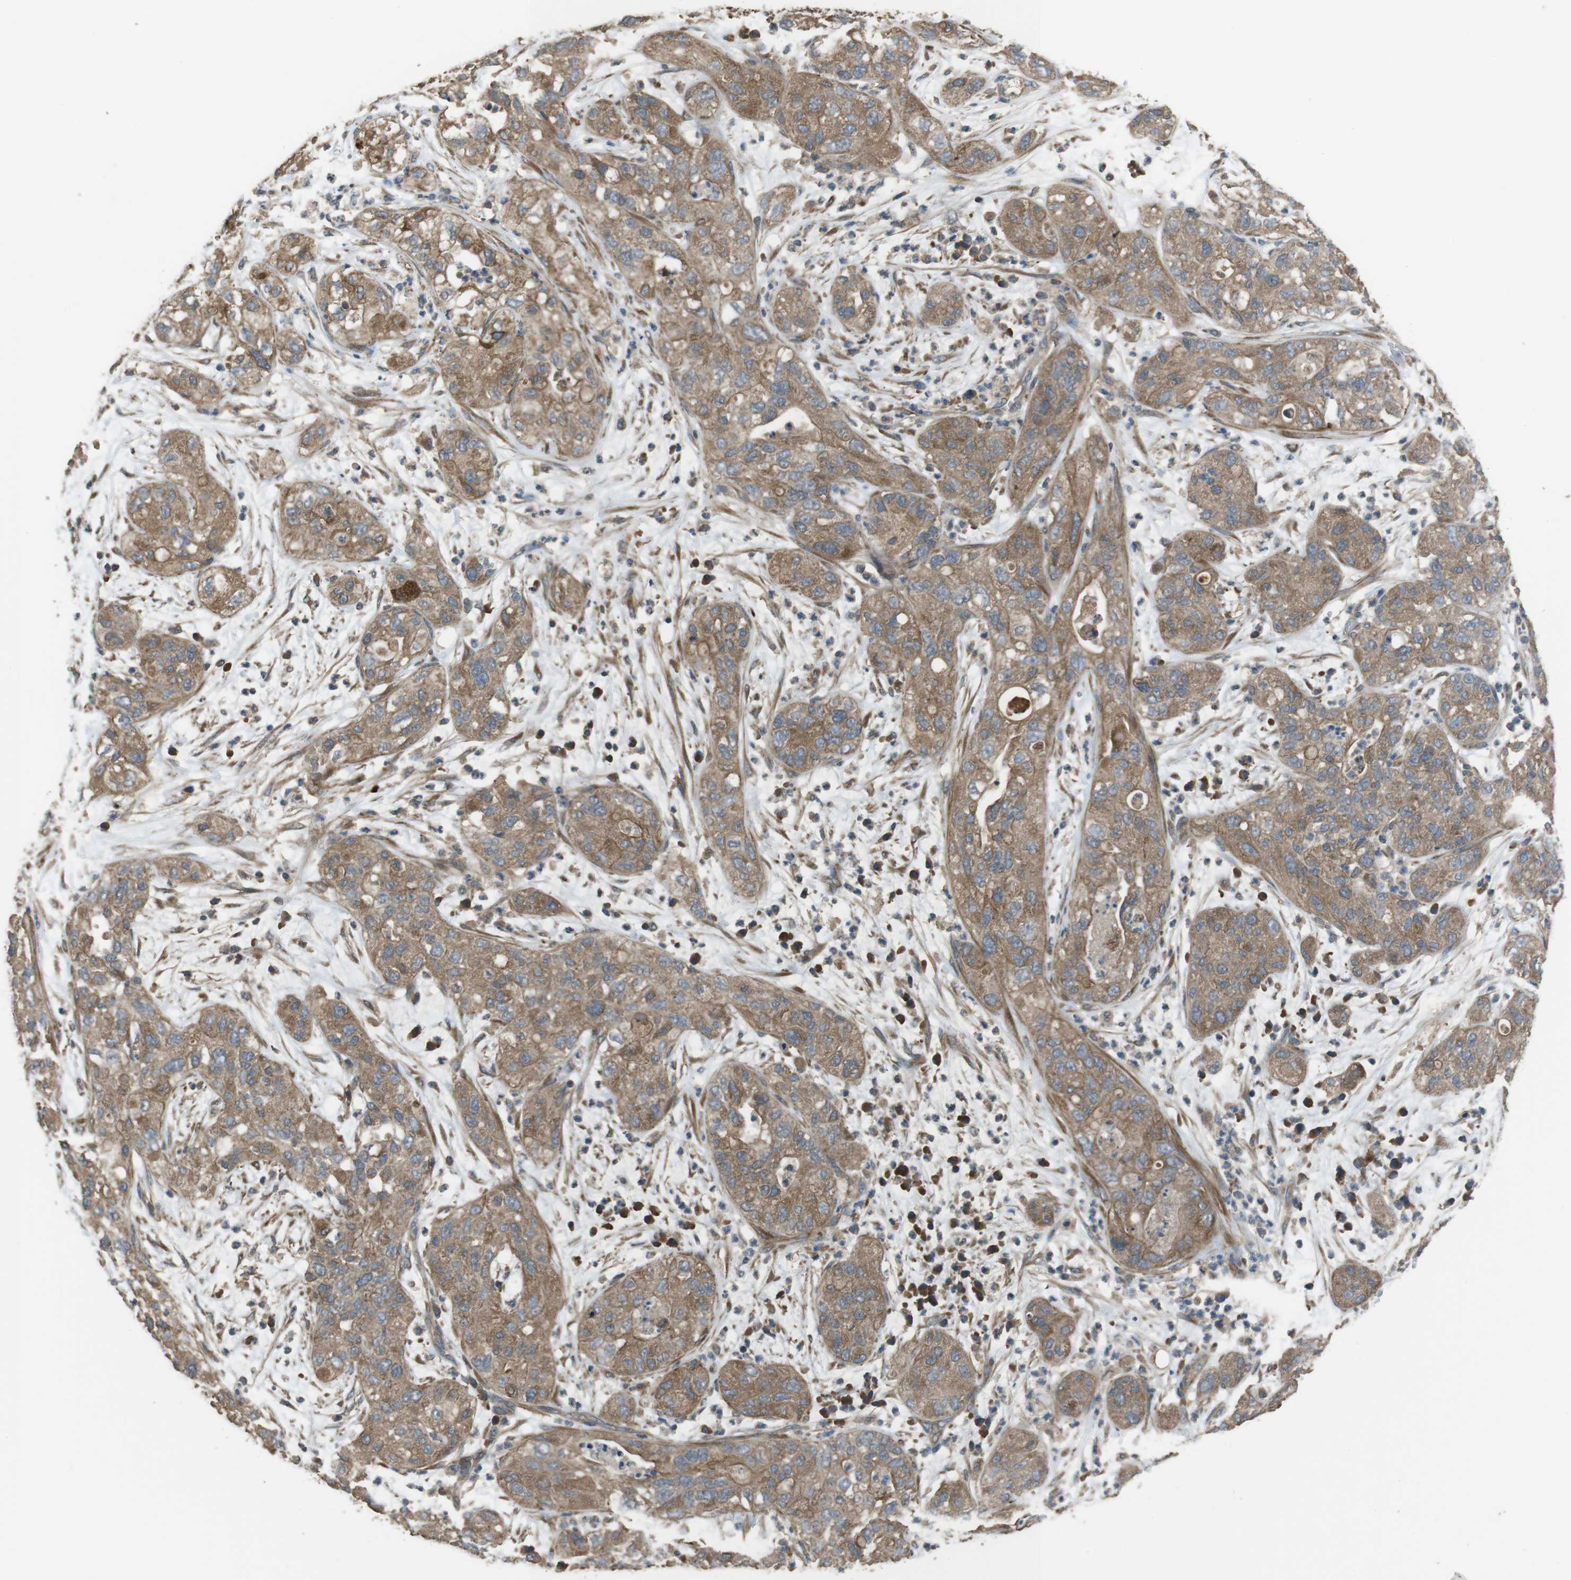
{"staining": {"intensity": "moderate", "quantity": ">75%", "location": "cytoplasmic/membranous"}, "tissue": "pancreatic cancer", "cell_type": "Tumor cells", "image_type": "cancer", "snomed": [{"axis": "morphology", "description": "Adenocarcinoma, NOS"}, {"axis": "topography", "description": "Pancreas"}], "caption": "Moderate cytoplasmic/membranous protein expression is seen in approximately >75% of tumor cells in adenocarcinoma (pancreatic).", "gene": "FUT2", "patient": {"sex": "female", "age": 78}}